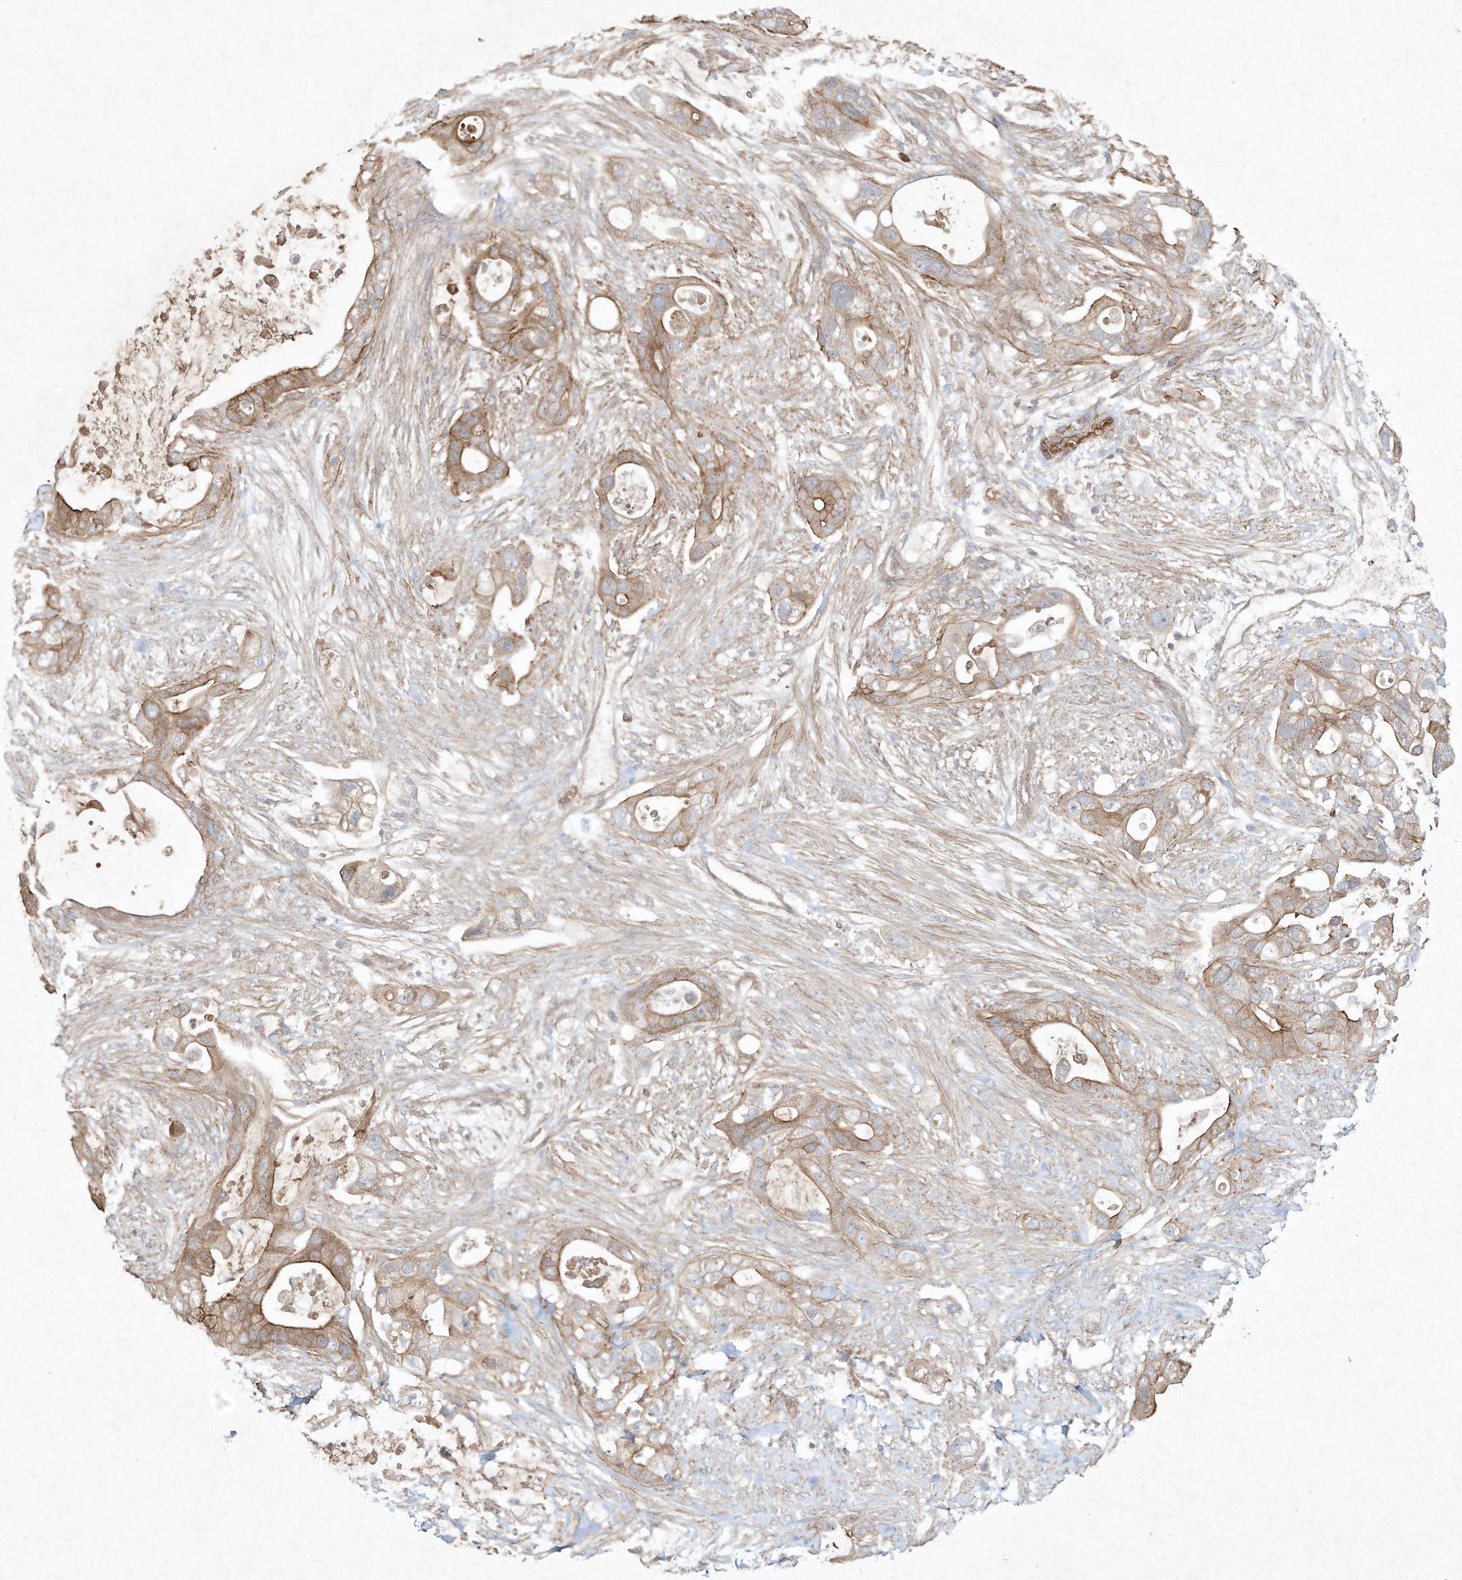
{"staining": {"intensity": "moderate", "quantity": ">75%", "location": "cytoplasmic/membranous"}, "tissue": "pancreatic cancer", "cell_type": "Tumor cells", "image_type": "cancer", "snomed": [{"axis": "morphology", "description": "Adenocarcinoma, NOS"}, {"axis": "topography", "description": "Pancreas"}], "caption": "Adenocarcinoma (pancreatic) was stained to show a protein in brown. There is medium levels of moderate cytoplasmic/membranous expression in about >75% of tumor cells. (Brightfield microscopy of DAB IHC at high magnification).", "gene": "HTR5A", "patient": {"sex": "male", "age": 53}}